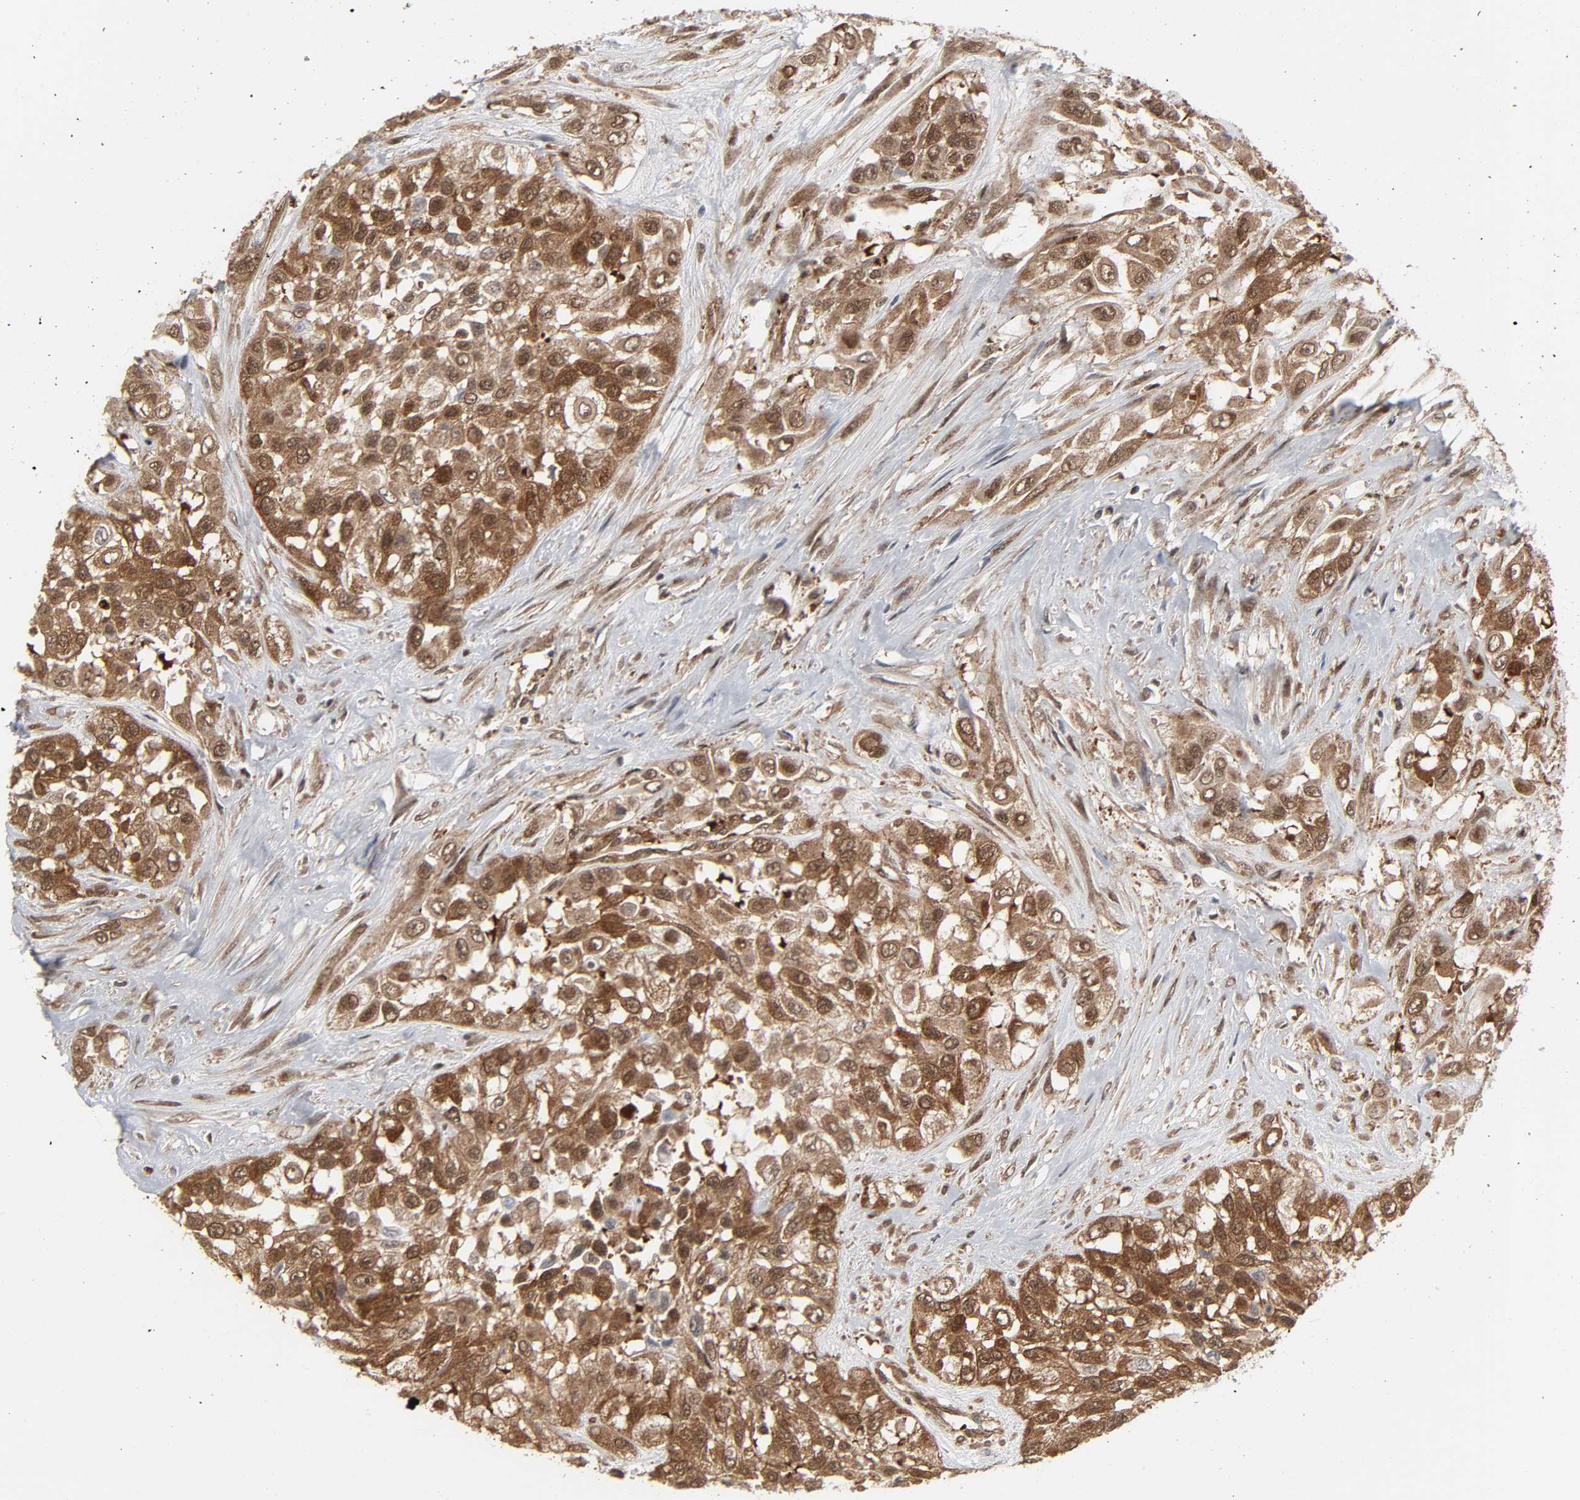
{"staining": {"intensity": "strong", "quantity": ">75%", "location": "cytoplasmic/membranous,nuclear"}, "tissue": "urothelial cancer", "cell_type": "Tumor cells", "image_type": "cancer", "snomed": [{"axis": "morphology", "description": "Urothelial carcinoma, High grade"}, {"axis": "topography", "description": "Urinary bladder"}], "caption": "Protein expression analysis of urothelial cancer exhibits strong cytoplasmic/membranous and nuclear staining in about >75% of tumor cells.", "gene": "GSK3A", "patient": {"sex": "male", "age": 57}}